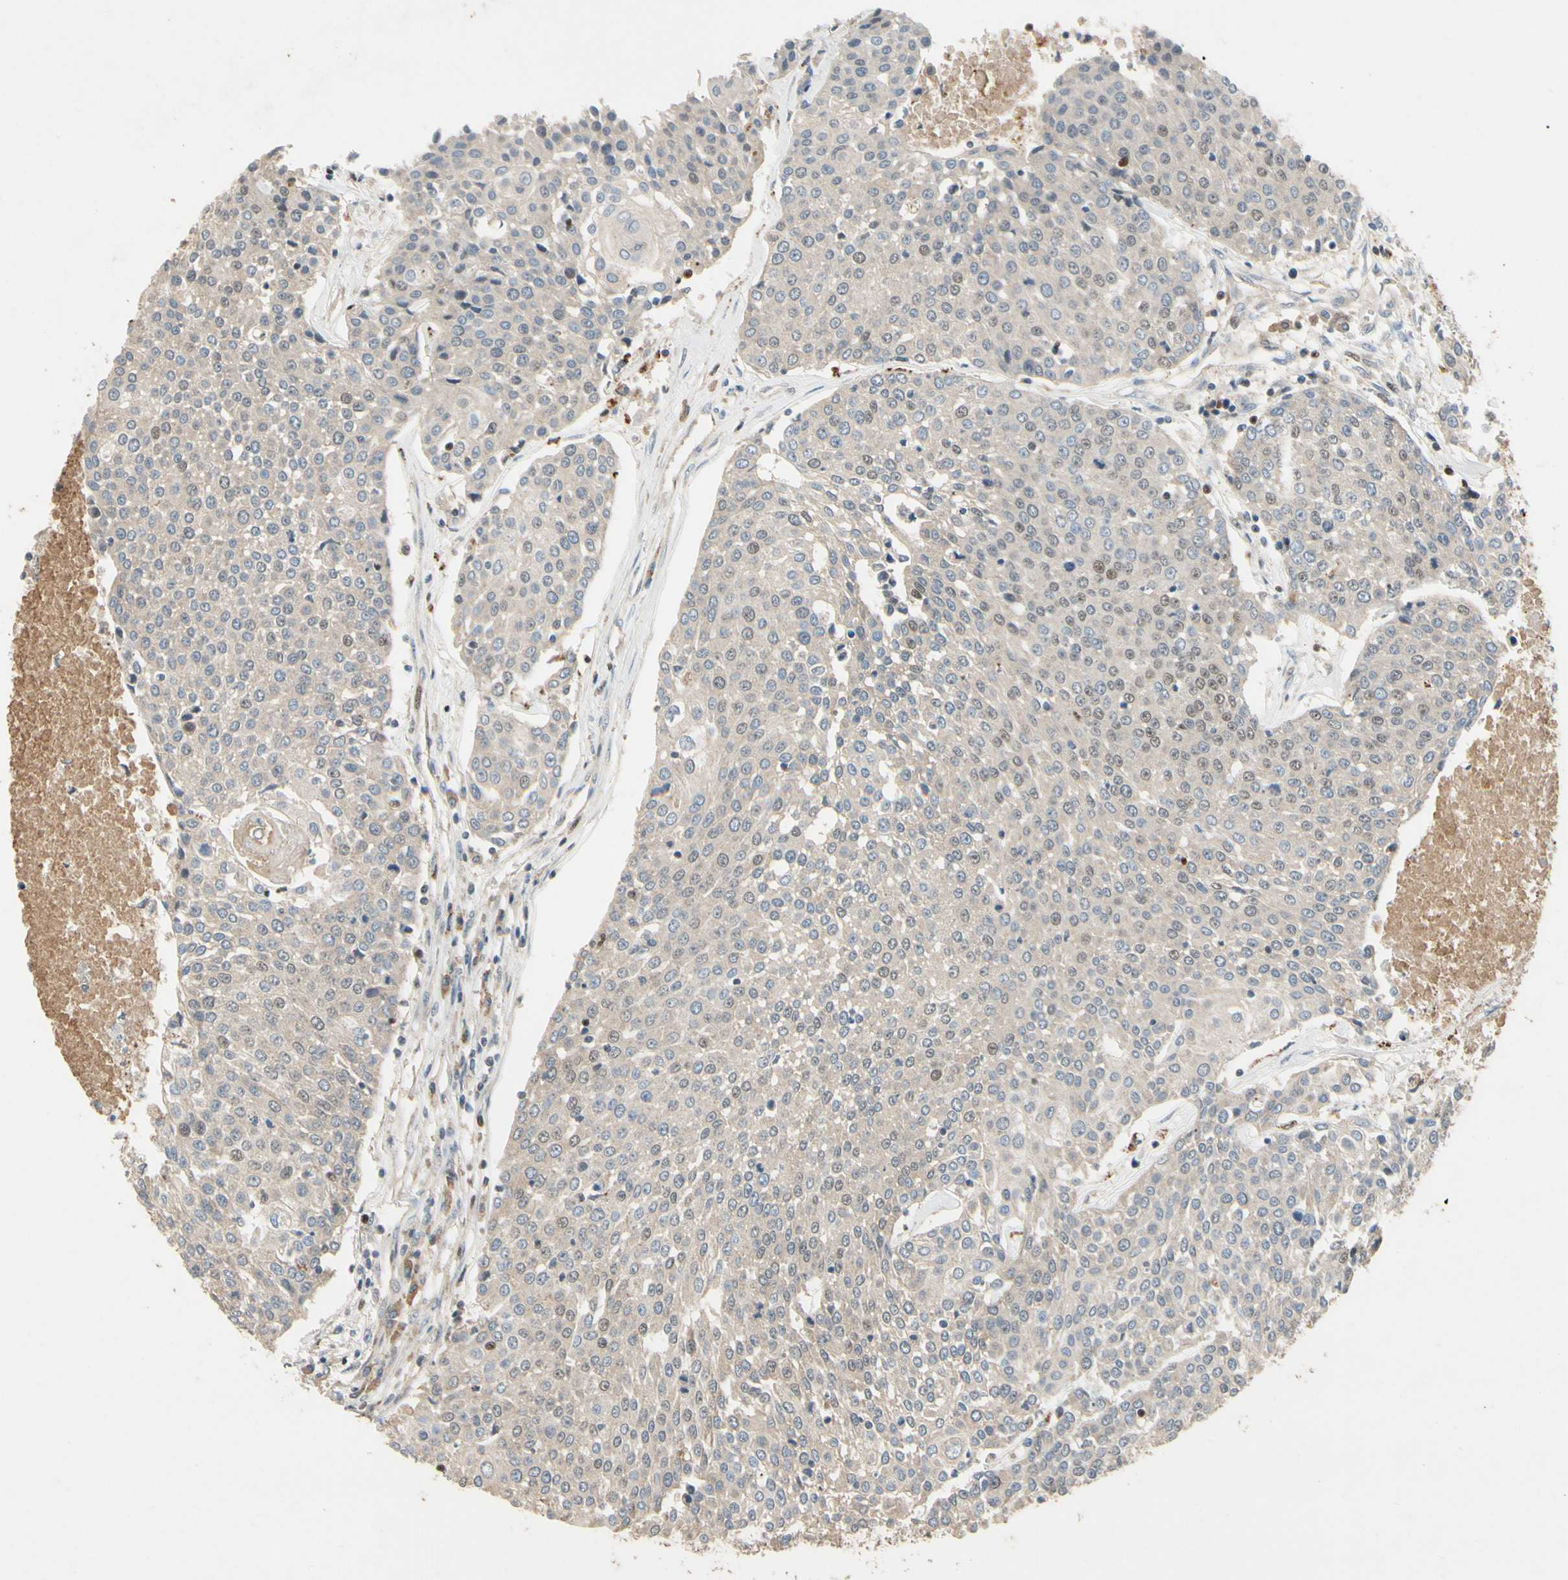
{"staining": {"intensity": "weak", "quantity": "<25%", "location": "nuclear"}, "tissue": "urothelial cancer", "cell_type": "Tumor cells", "image_type": "cancer", "snomed": [{"axis": "morphology", "description": "Urothelial carcinoma, High grade"}, {"axis": "topography", "description": "Urinary bladder"}], "caption": "Immunohistochemical staining of human urothelial carcinoma (high-grade) demonstrates no significant positivity in tumor cells. (Brightfield microscopy of DAB immunohistochemistry (IHC) at high magnification).", "gene": "ZKSCAN4", "patient": {"sex": "female", "age": 85}}